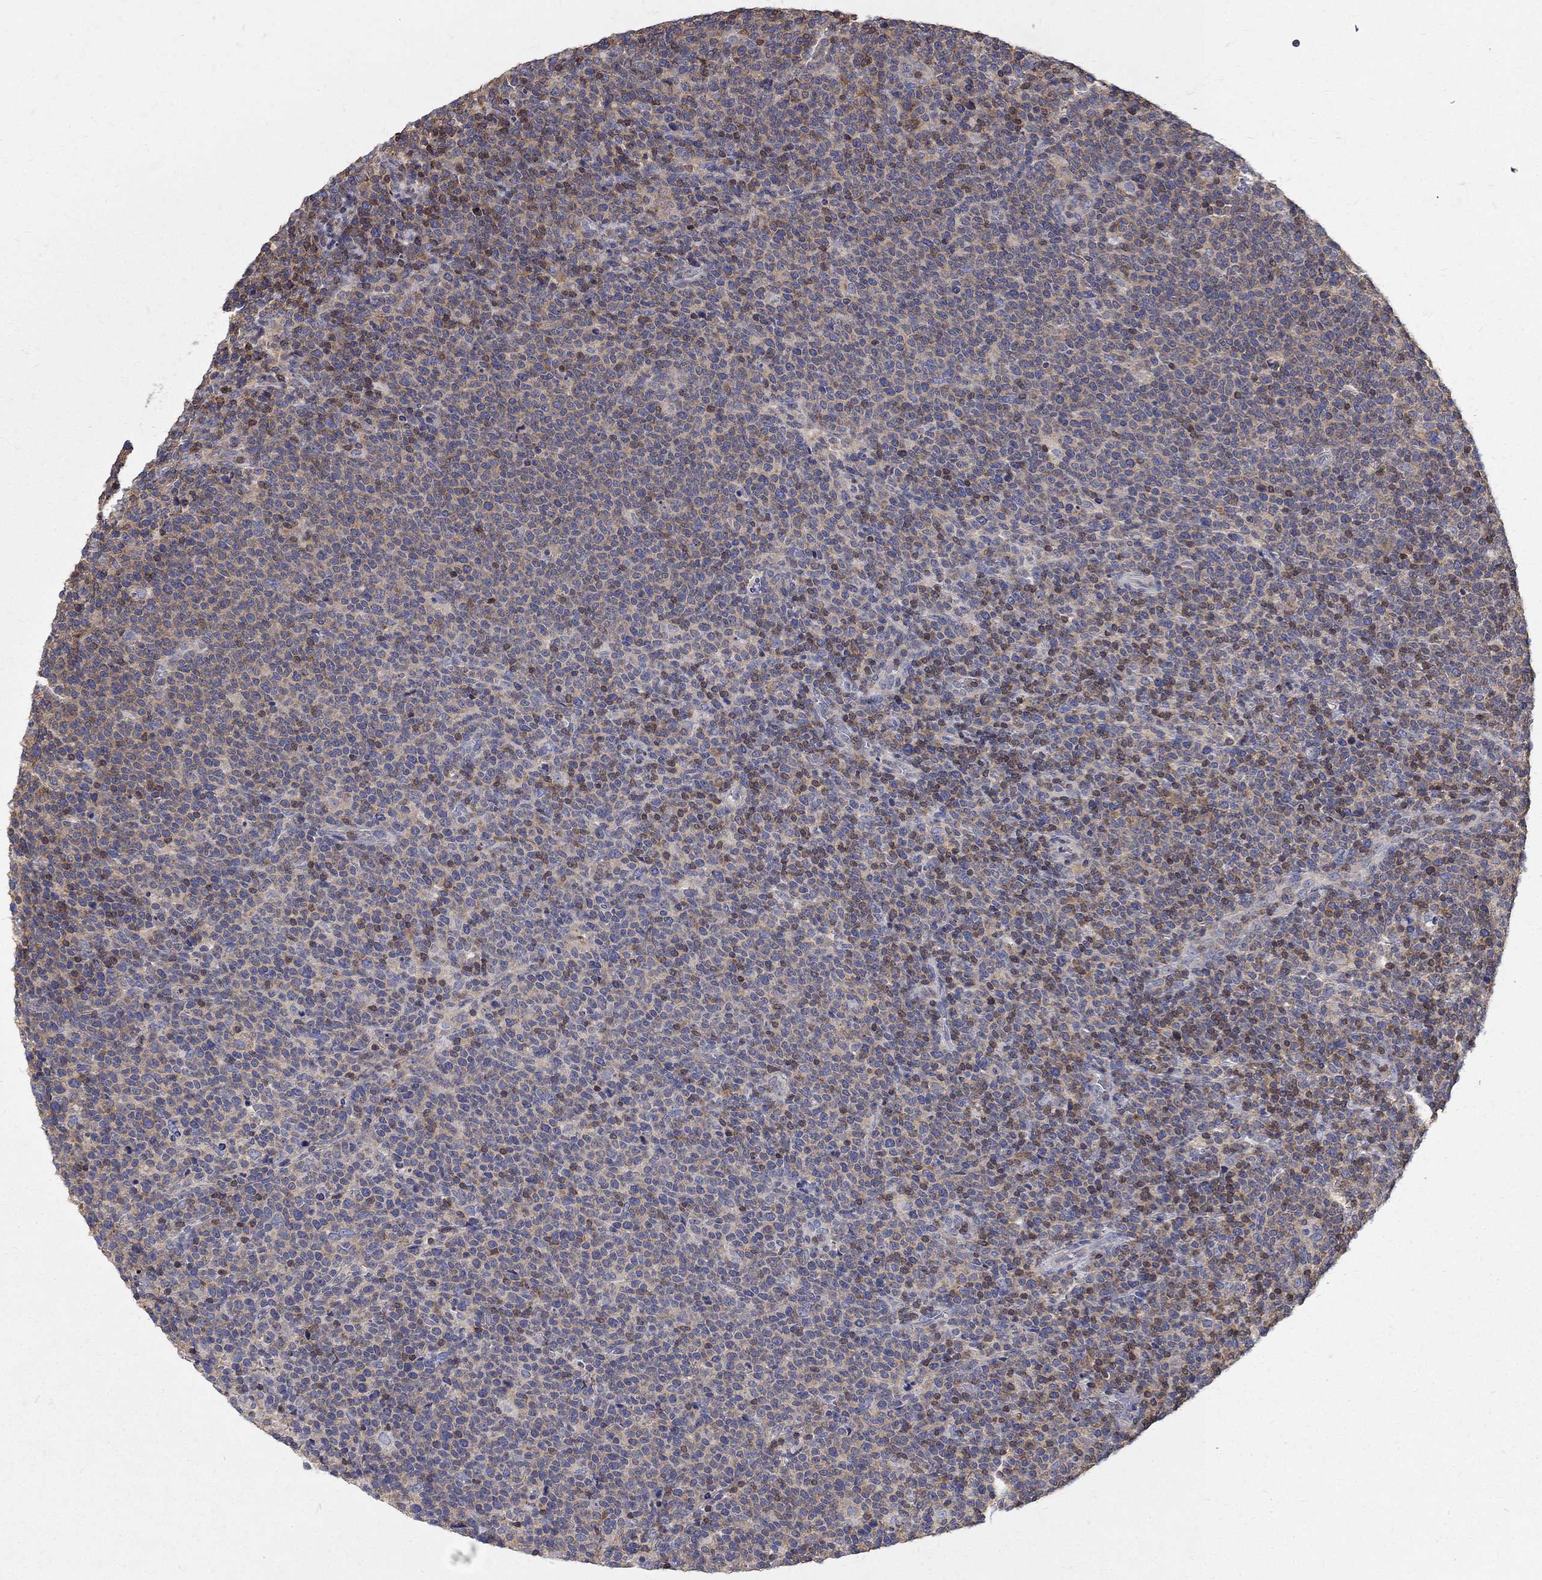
{"staining": {"intensity": "weak", "quantity": "25%-75%", "location": "cytoplasmic/membranous"}, "tissue": "lymphoma", "cell_type": "Tumor cells", "image_type": "cancer", "snomed": [{"axis": "morphology", "description": "Malignant lymphoma, non-Hodgkin's type, High grade"}, {"axis": "topography", "description": "Lymph node"}], "caption": "Weak cytoplasmic/membranous protein expression is appreciated in approximately 25%-75% of tumor cells in lymphoma.", "gene": "AGAP2", "patient": {"sex": "male", "age": 61}}